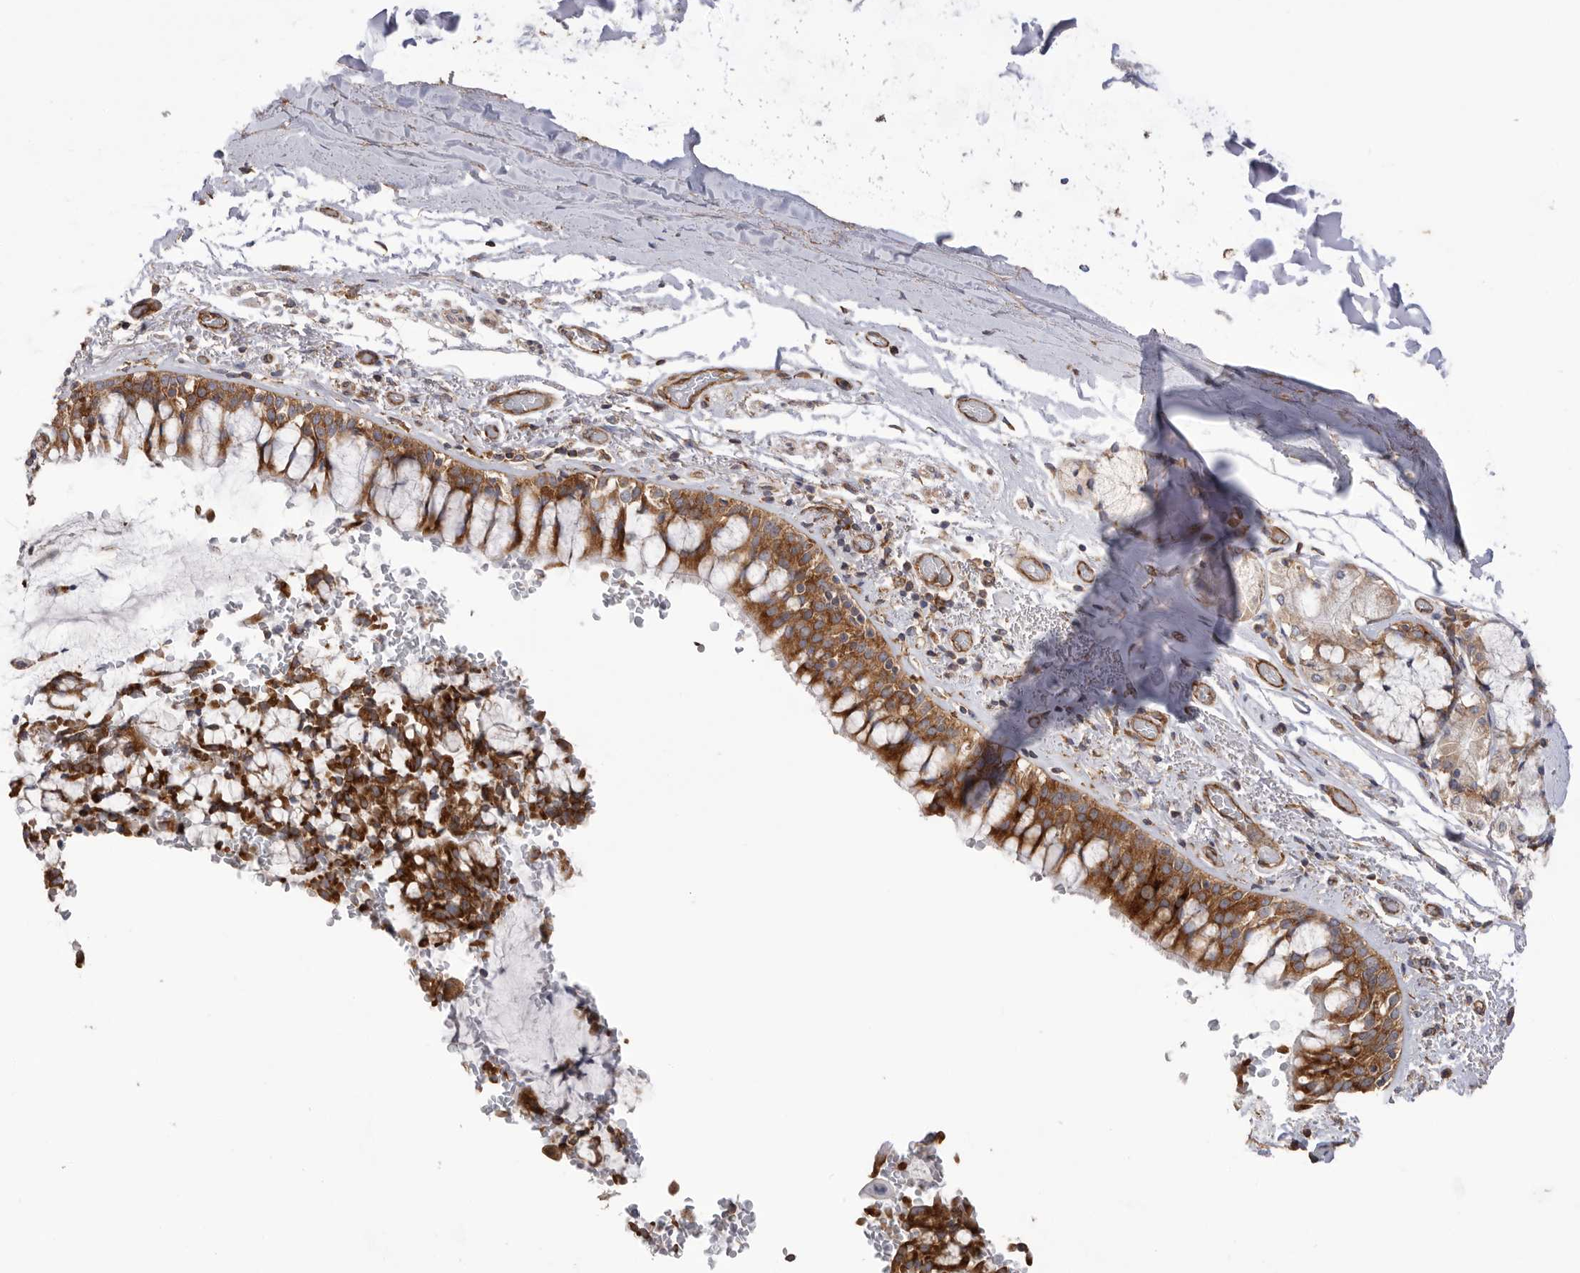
{"staining": {"intensity": "strong", "quantity": ">75%", "location": "cytoplasmic/membranous"}, "tissue": "bronchus", "cell_type": "Respiratory epithelial cells", "image_type": "normal", "snomed": [{"axis": "morphology", "description": "Normal tissue, NOS"}, {"axis": "morphology", "description": "Inflammation, NOS"}, {"axis": "topography", "description": "Cartilage tissue"}, {"axis": "topography", "description": "Bronchus"}, {"axis": "topography", "description": "Lung"}], "caption": "Immunohistochemical staining of benign human bronchus exhibits strong cytoplasmic/membranous protein expression in about >75% of respiratory epithelial cells. Using DAB (3,3'-diaminobenzidine) (brown) and hematoxylin (blue) stains, captured at high magnification using brightfield microscopy.", "gene": "SERBP1", "patient": {"sex": "female", "age": 64}}